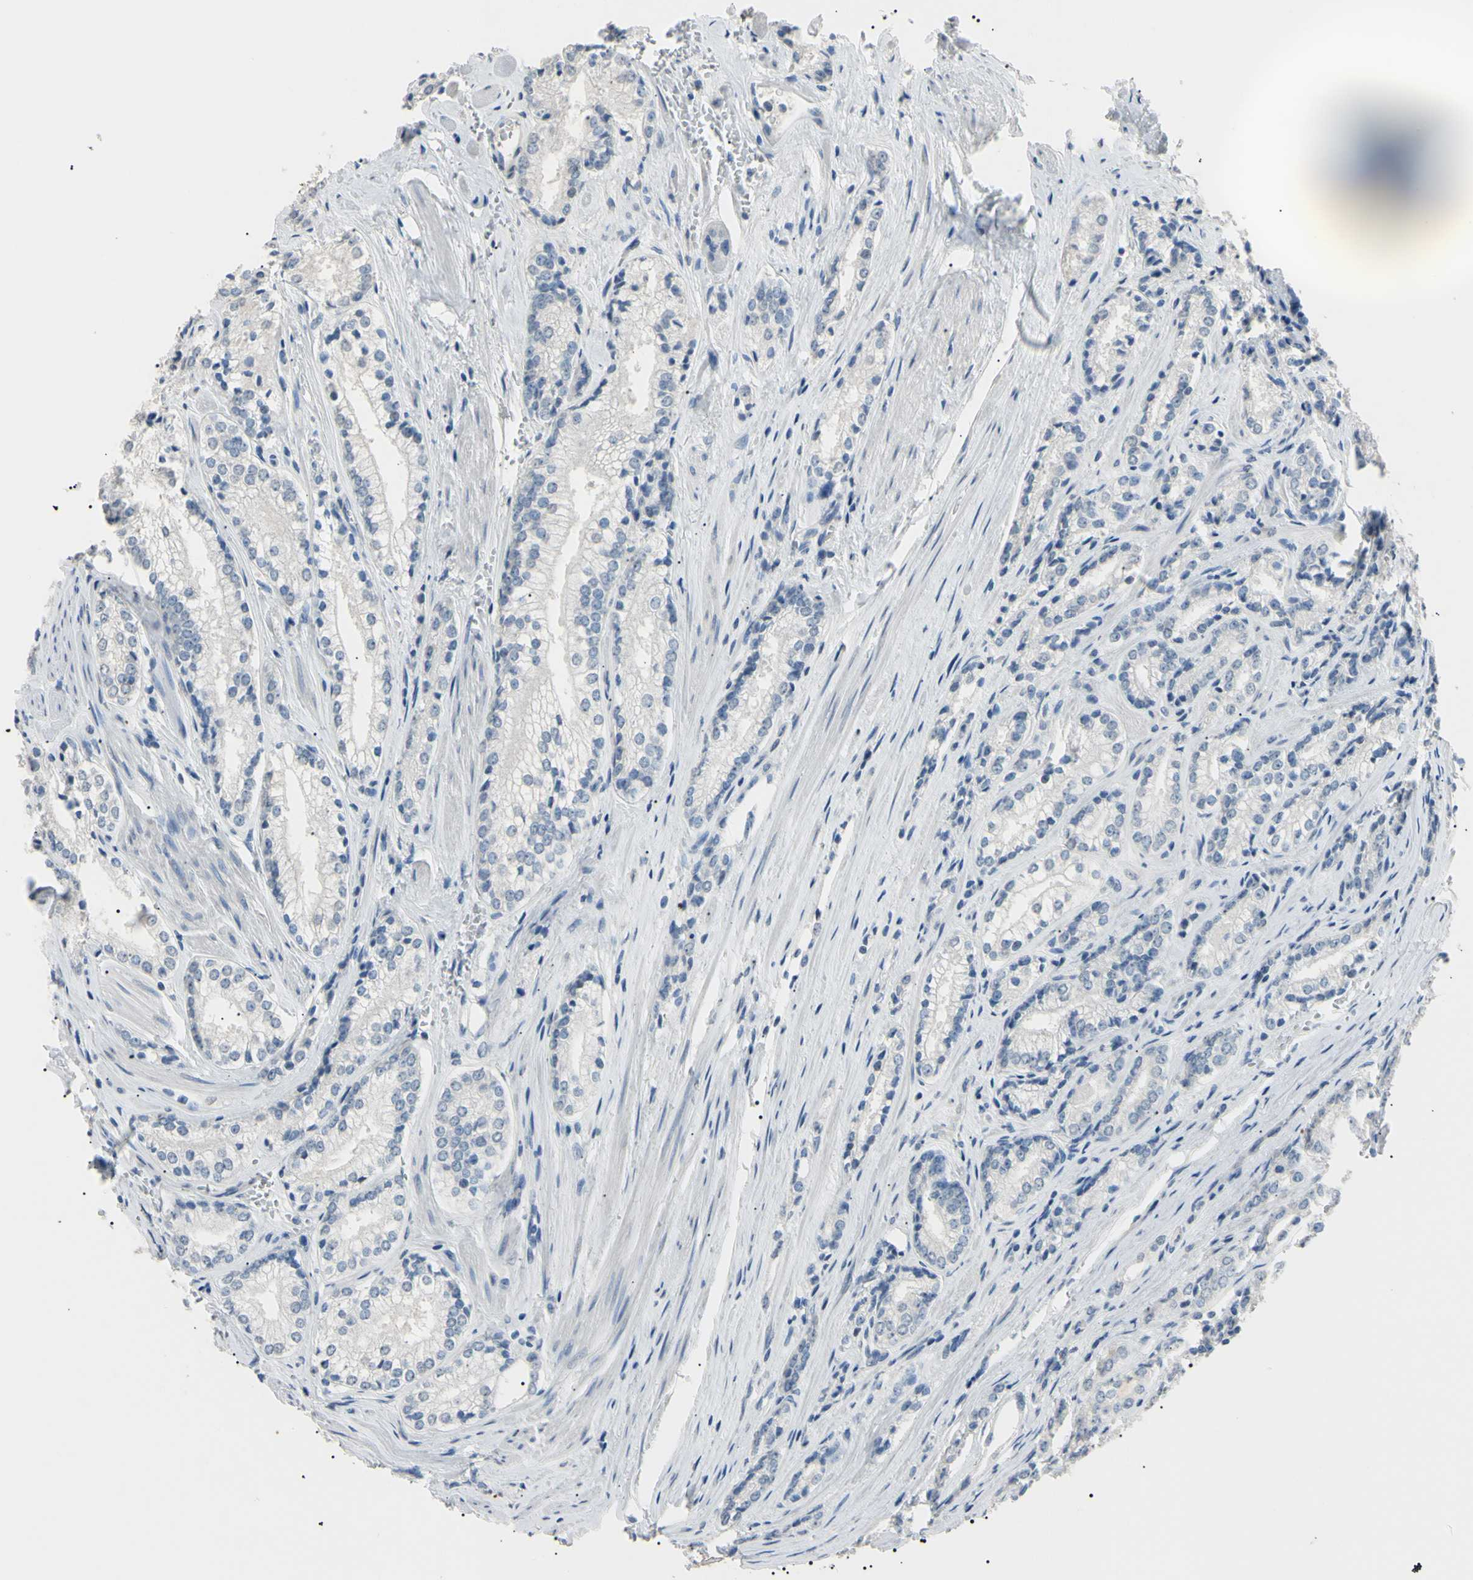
{"staining": {"intensity": "negative", "quantity": "none", "location": "none"}, "tissue": "prostate cancer", "cell_type": "Tumor cells", "image_type": "cancer", "snomed": [{"axis": "morphology", "description": "Adenocarcinoma, Medium grade"}, {"axis": "topography", "description": "Prostate"}], "caption": "Prostate cancer (adenocarcinoma (medium-grade)) was stained to show a protein in brown. There is no significant staining in tumor cells.", "gene": "CGB3", "patient": {"sex": "male", "age": 59}}